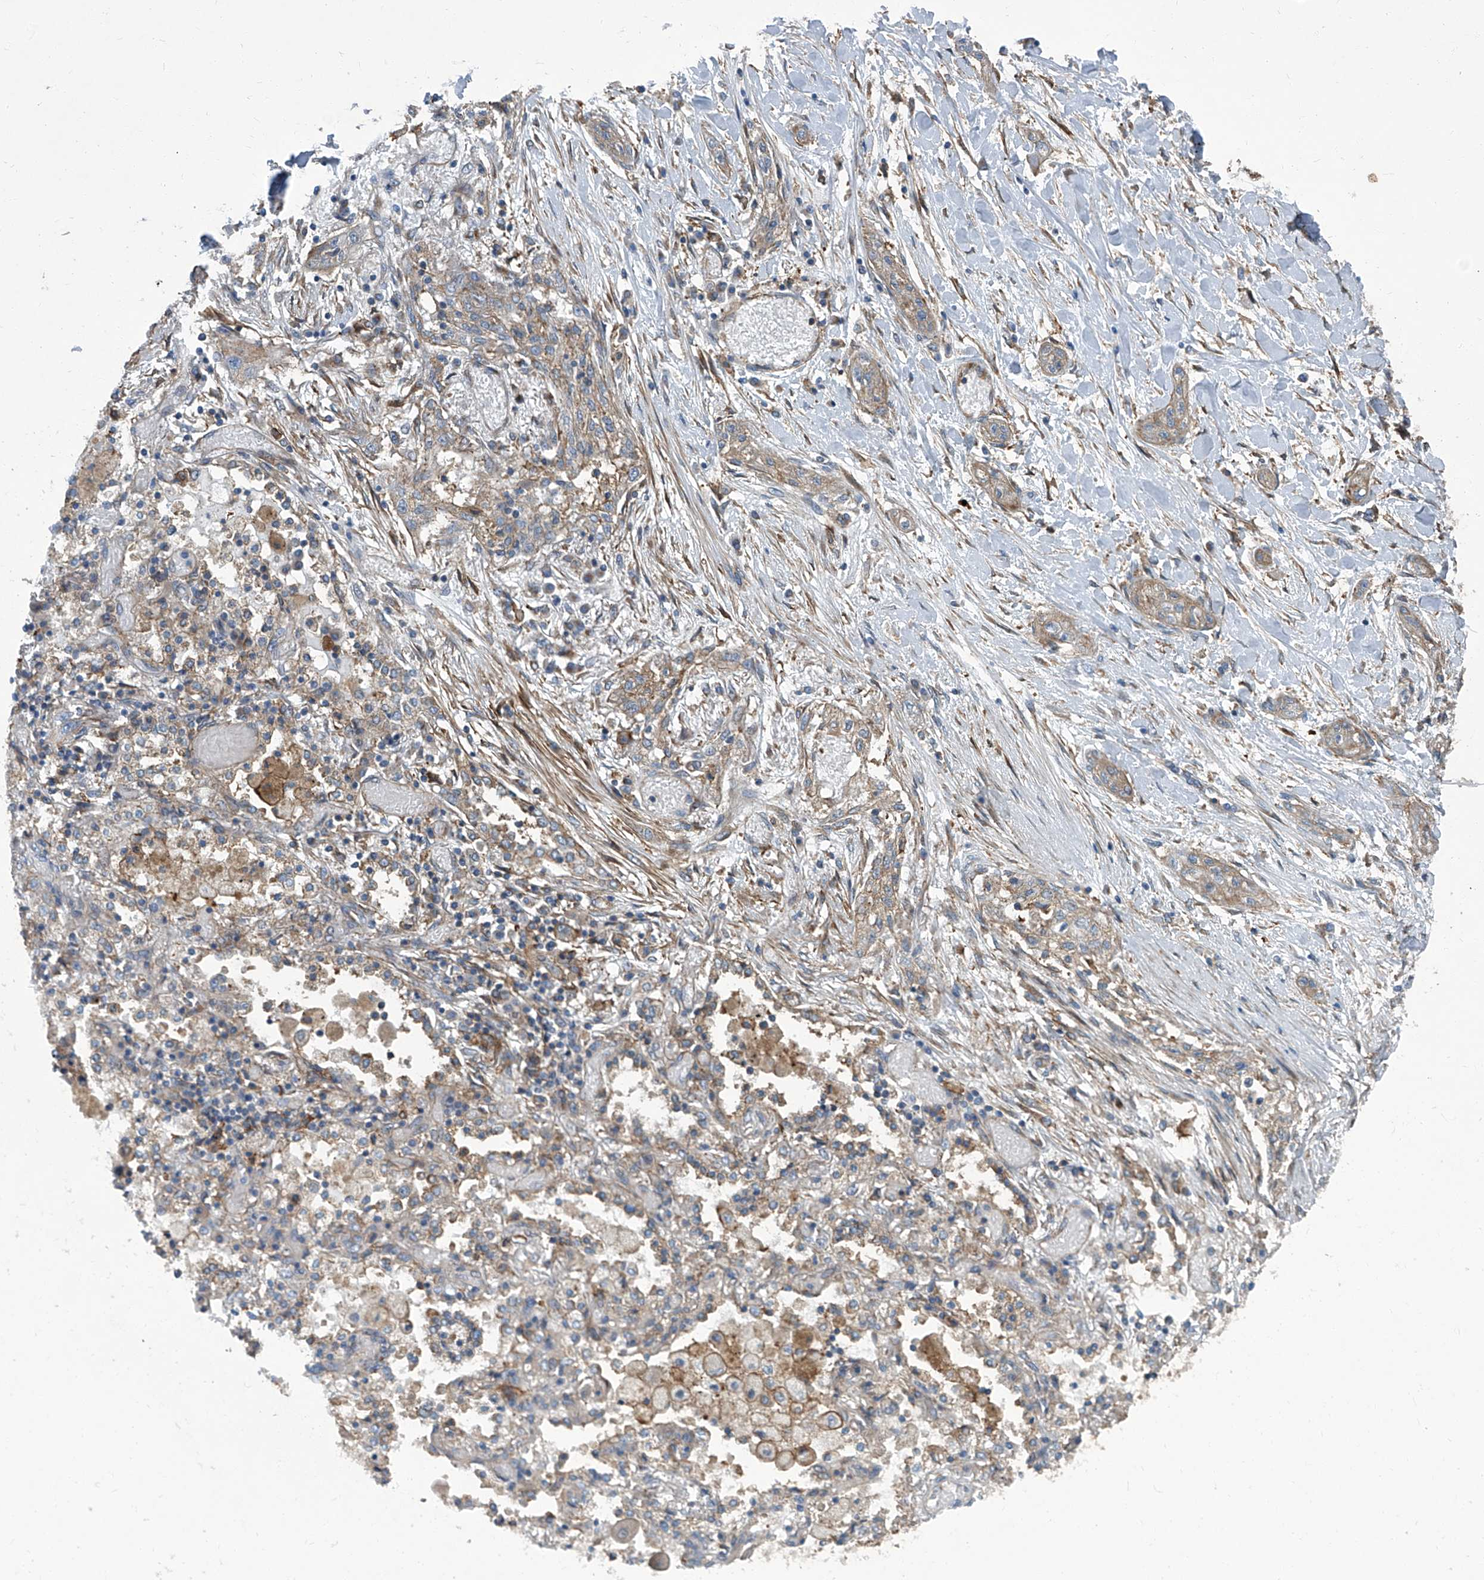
{"staining": {"intensity": "weak", "quantity": "25%-75%", "location": "cytoplasmic/membranous"}, "tissue": "lung cancer", "cell_type": "Tumor cells", "image_type": "cancer", "snomed": [{"axis": "morphology", "description": "Squamous cell carcinoma, NOS"}, {"axis": "topography", "description": "Lung"}], "caption": "A low amount of weak cytoplasmic/membranous positivity is identified in about 25%-75% of tumor cells in lung cancer tissue. Immunohistochemistry stains the protein in brown and the nuclei are stained blue.", "gene": "PIGH", "patient": {"sex": "female", "age": 47}}